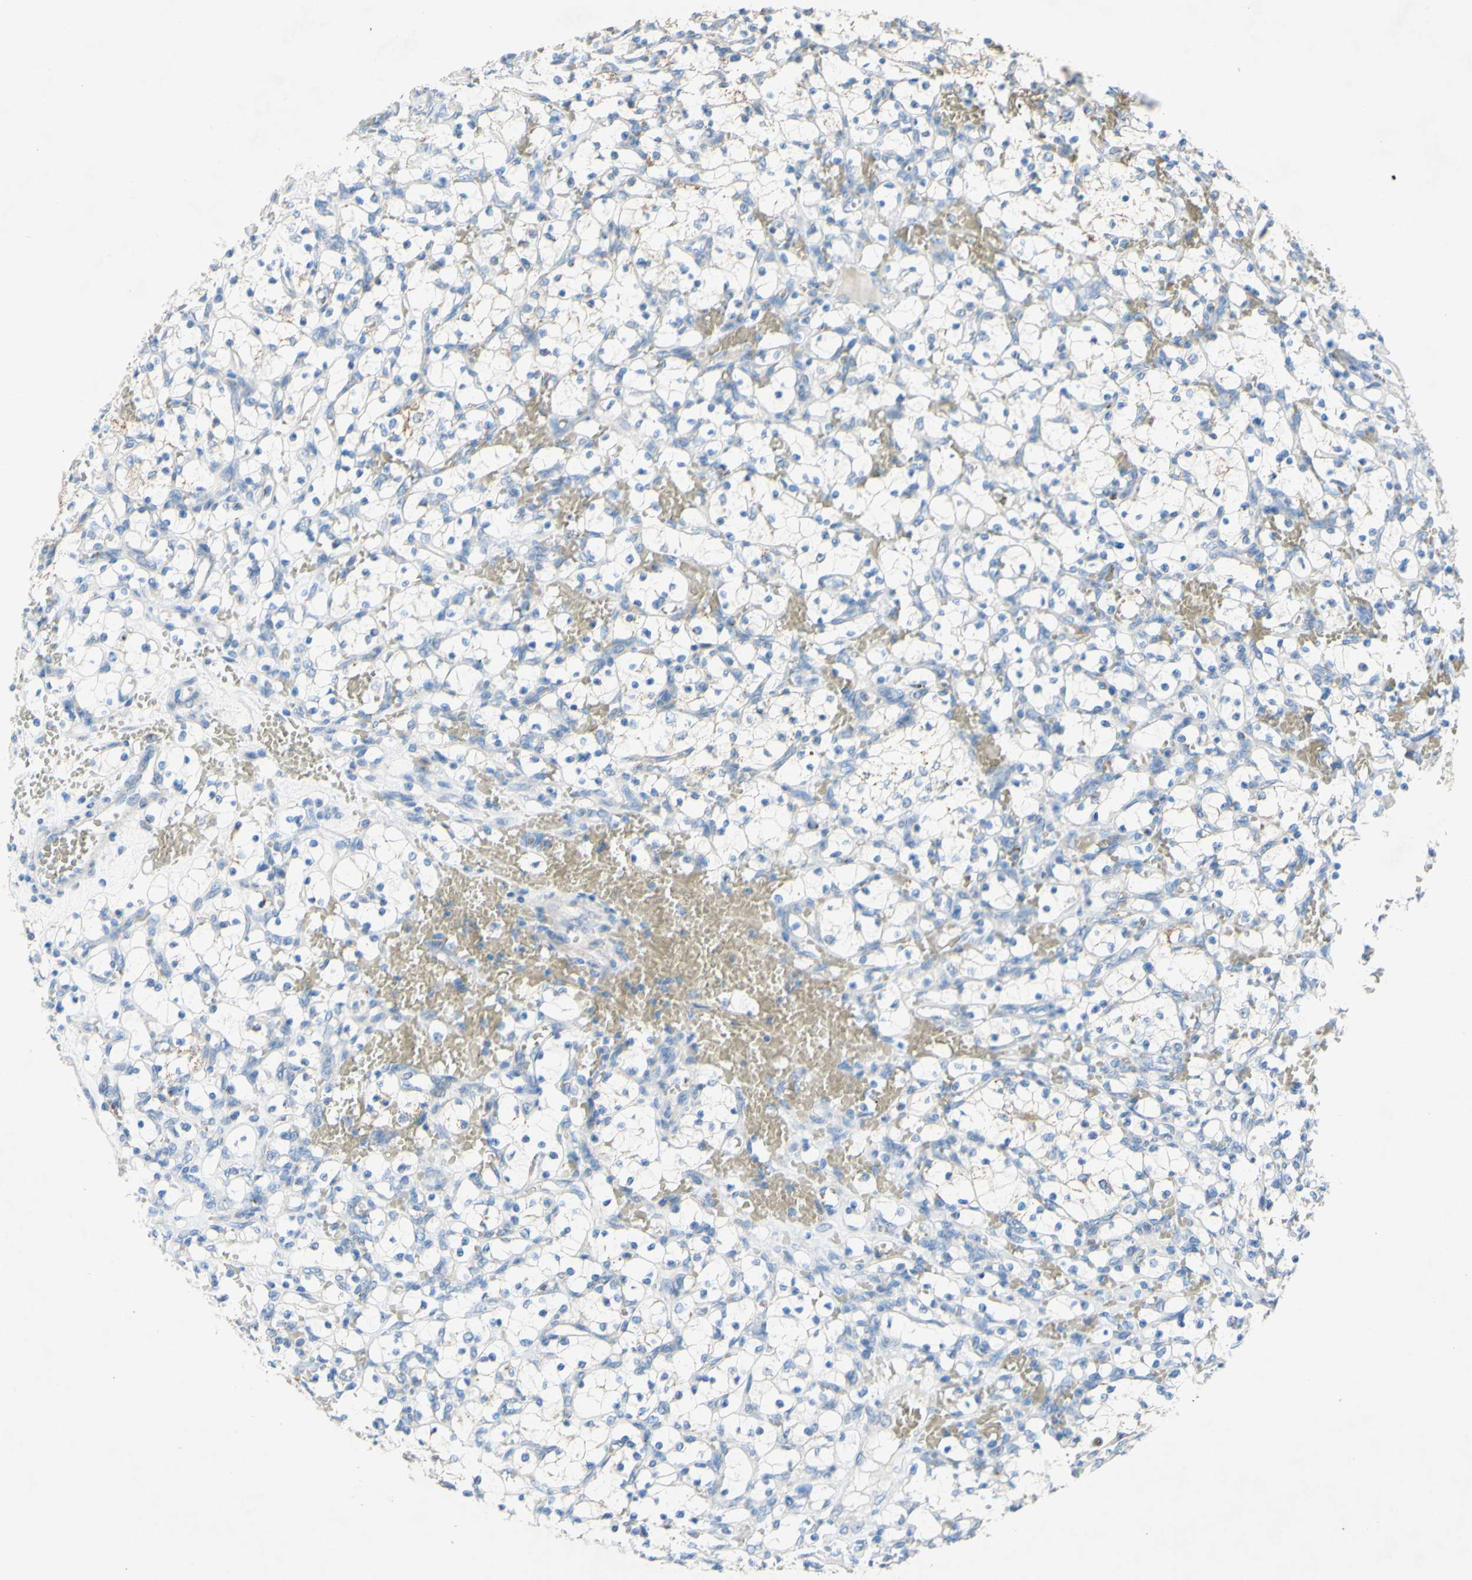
{"staining": {"intensity": "negative", "quantity": "none", "location": "none"}, "tissue": "renal cancer", "cell_type": "Tumor cells", "image_type": "cancer", "snomed": [{"axis": "morphology", "description": "Adenocarcinoma, NOS"}, {"axis": "topography", "description": "Kidney"}], "caption": "Immunohistochemistry photomicrograph of renal cancer stained for a protein (brown), which shows no positivity in tumor cells.", "gene": "ACADL", "patient": {"sex": "female", "age": 69}}